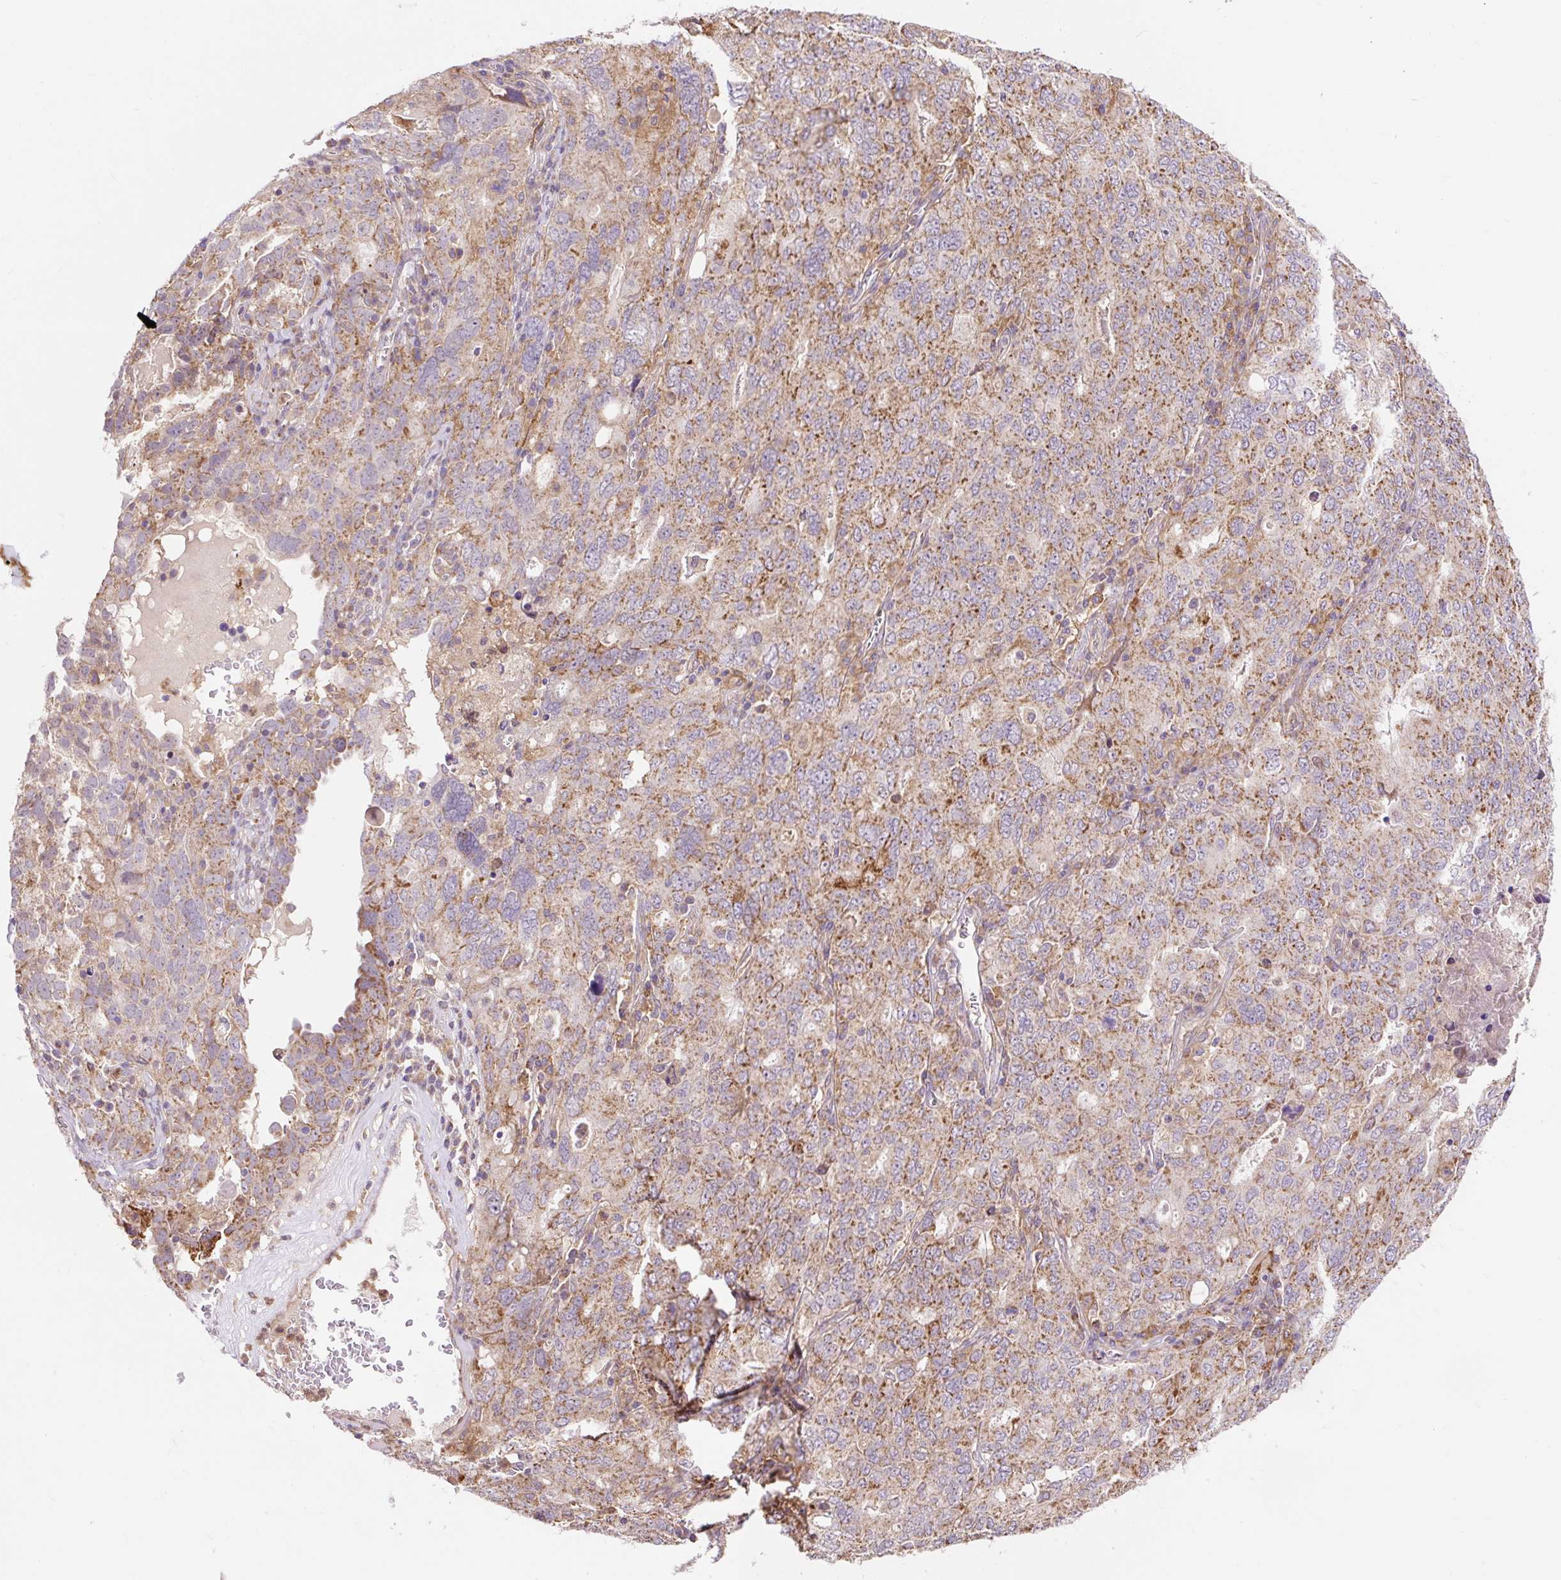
{"staining": {"intensity": "moderate", "quantity": ">75%", "location": "cytoplasmic/membranous"}, "tissue": "ovarian cancer", "cell_type": "Tumor cells", "image_type": "cancer", "snomed": [{"axis": "morphology", "description": "Carcinoma, endometroid"}, {"axis": "topography", "description": "Ovary"}], "caption": "Immunohistochemistry (IHC) (DAB) staining of endometroid carcinoma (ovarian) demonstrates moderate cytoplasmic/membranous protein staining in approximately >75% of tumor cells.", "gene": "TRIAP1", "patient": {"sex": "female", "age": 62}}